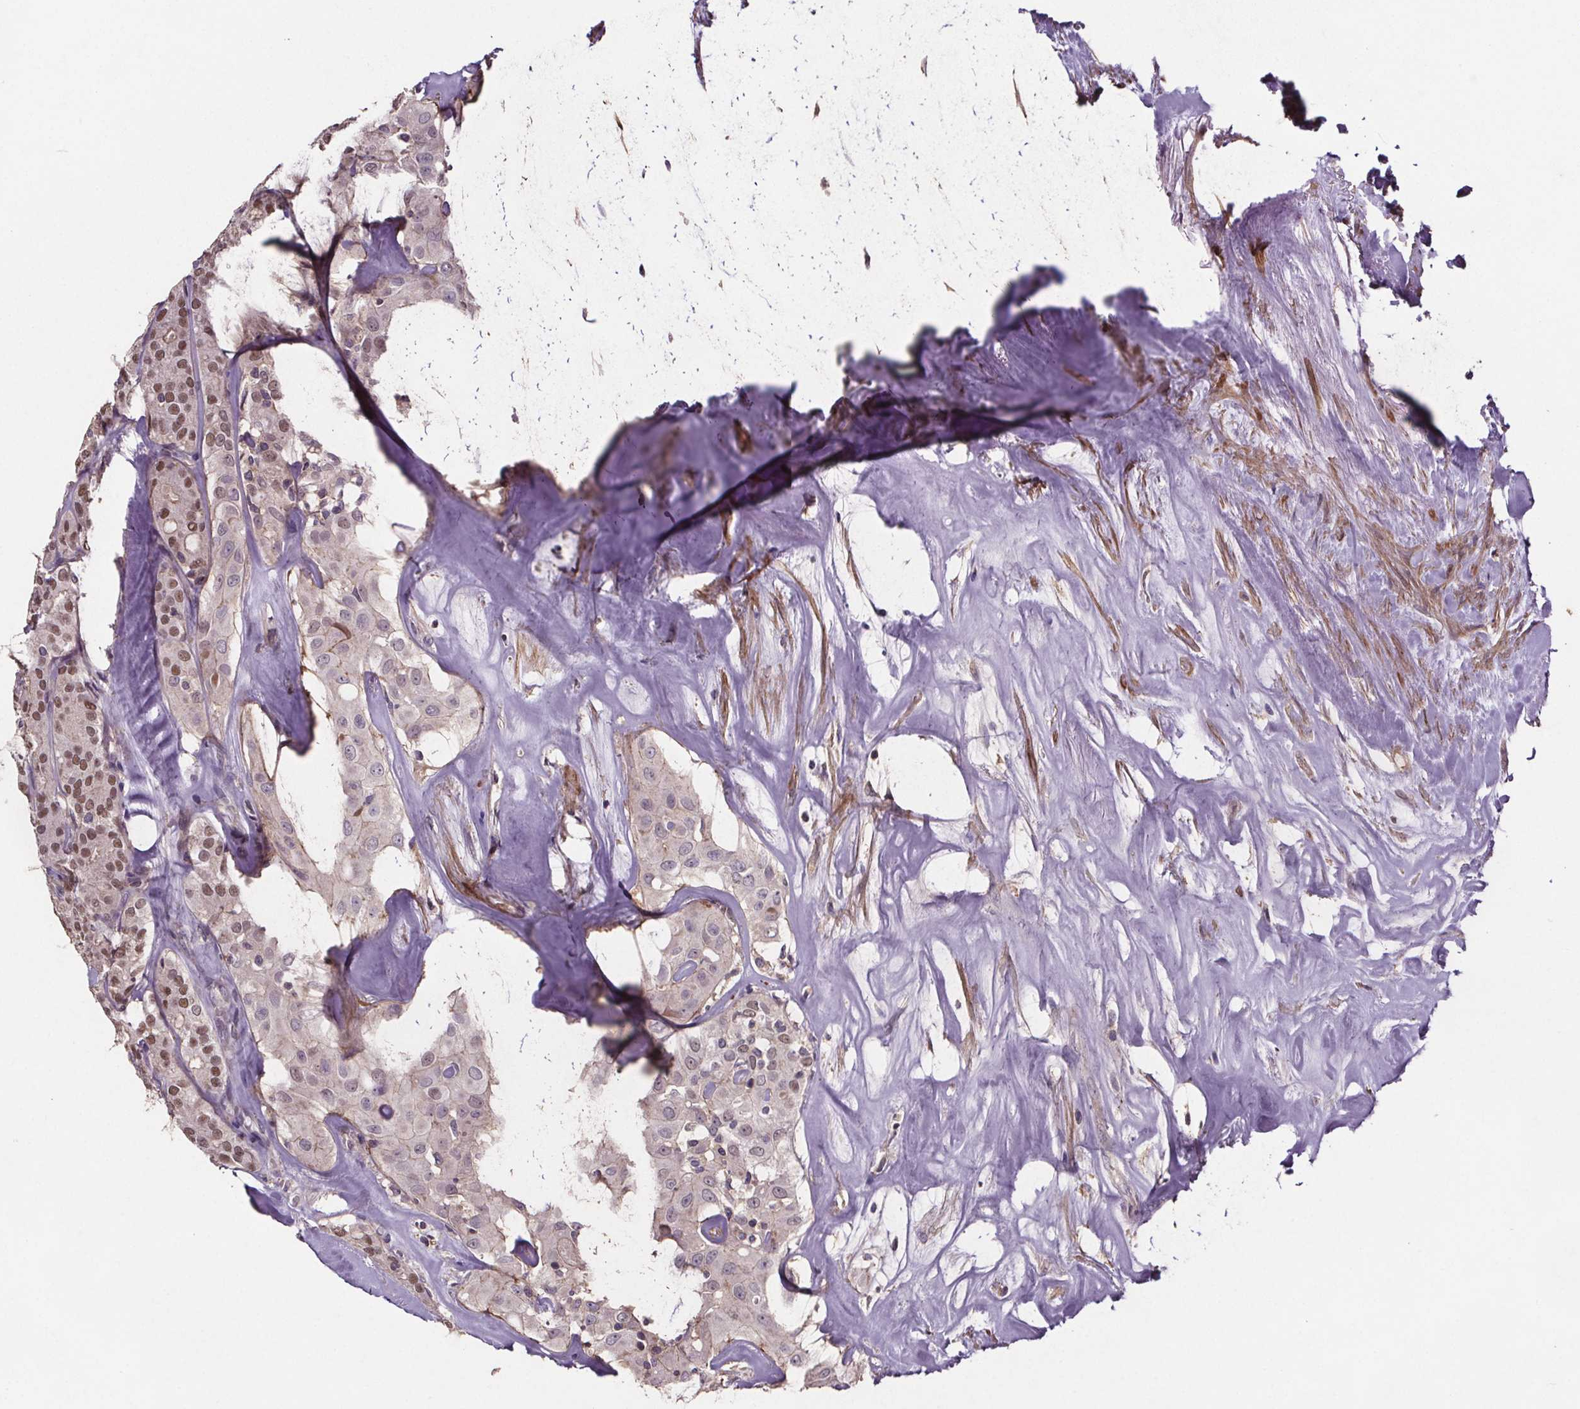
{"staining": {"intensity": "weak", "quantity": ">75%", "location": "nuclear"}, "tissue": "thyroid cancer", "cell_type": "Tumor cells", "image_type": "cancer", "snomed": [{"axis": "morphology", "description": "Follicular adenoma carcinoma, NOS"}, {"axis": "topography", "description": "Thyroid gland"}], "caption": "Protein analysis of follicular adenoma carcinoma (thyroid) tissue exhibits weak nuclear expression in approximately >75% of tumor cells. (Stains: DAB (3,3'-diaminobenzidine) in brown, nuclei in blue, Microscopy: brightfield microscopy at high magnification).", "gene": "CLN3", "patient": {"sex": "male", "age": 75}}